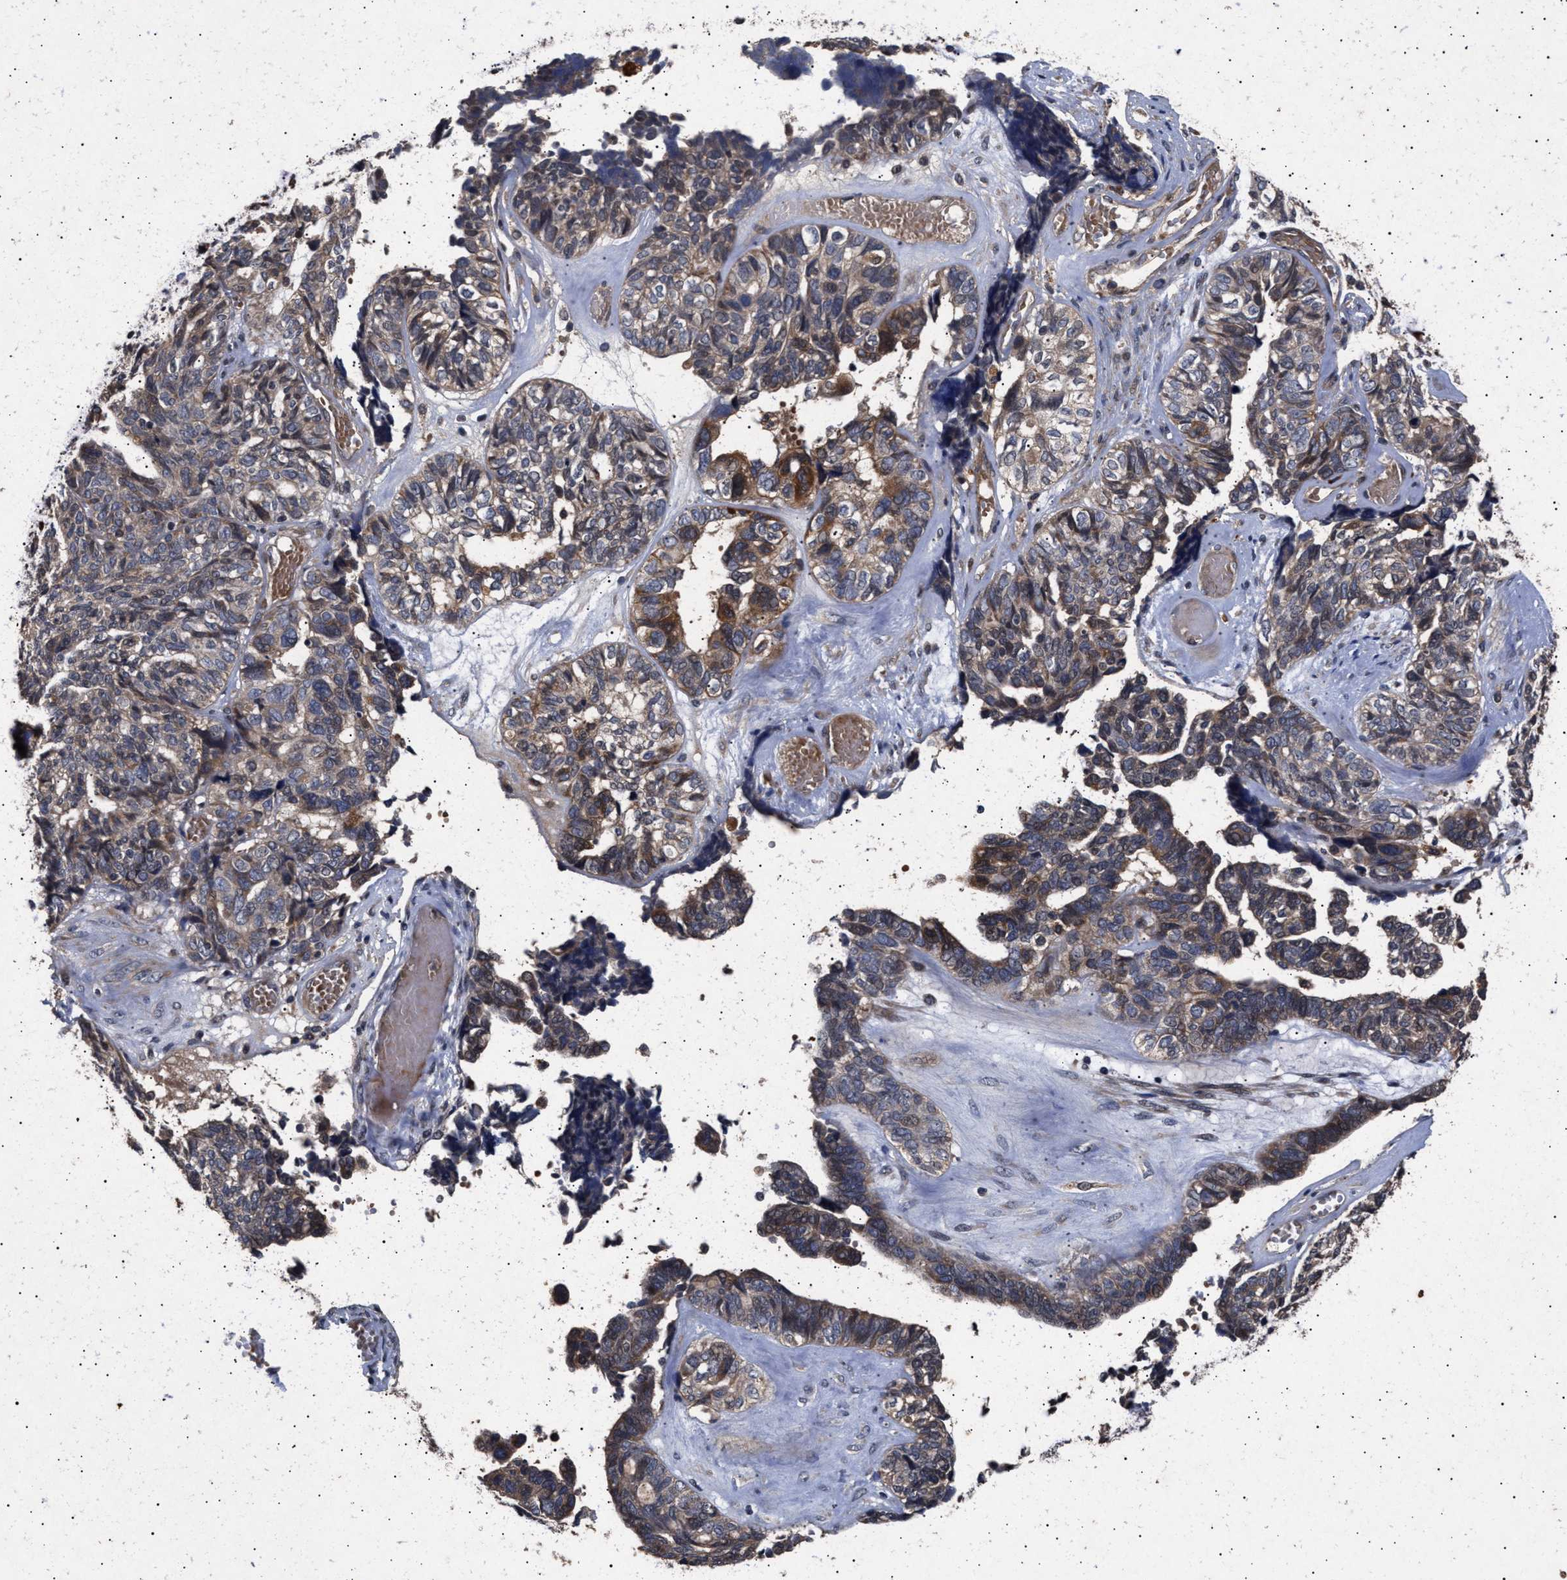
{"staining": {"intensity": "weak", "quantity": "25%-75%", "location": "cytoplasmic/membranous"}, "tissue": "ovarian cancer", "cell_type": "Tumor cells", "image_type": "cancer", "snomed": [{"axis": "morphology", "description": "Cystadenocarcinoma, serous, NOS"}, {"axis": "topography", "description": "Ovary"}], "caption": "Brown immunohistochemical staining in serous cystadenocarcinoma (ovarian) exhibits weak cytoplasmic/membranous positivity in about 25%-75% of tumor cells.", "gene": "ITGB5", "patient": {"sex": "female", "age": 79}}